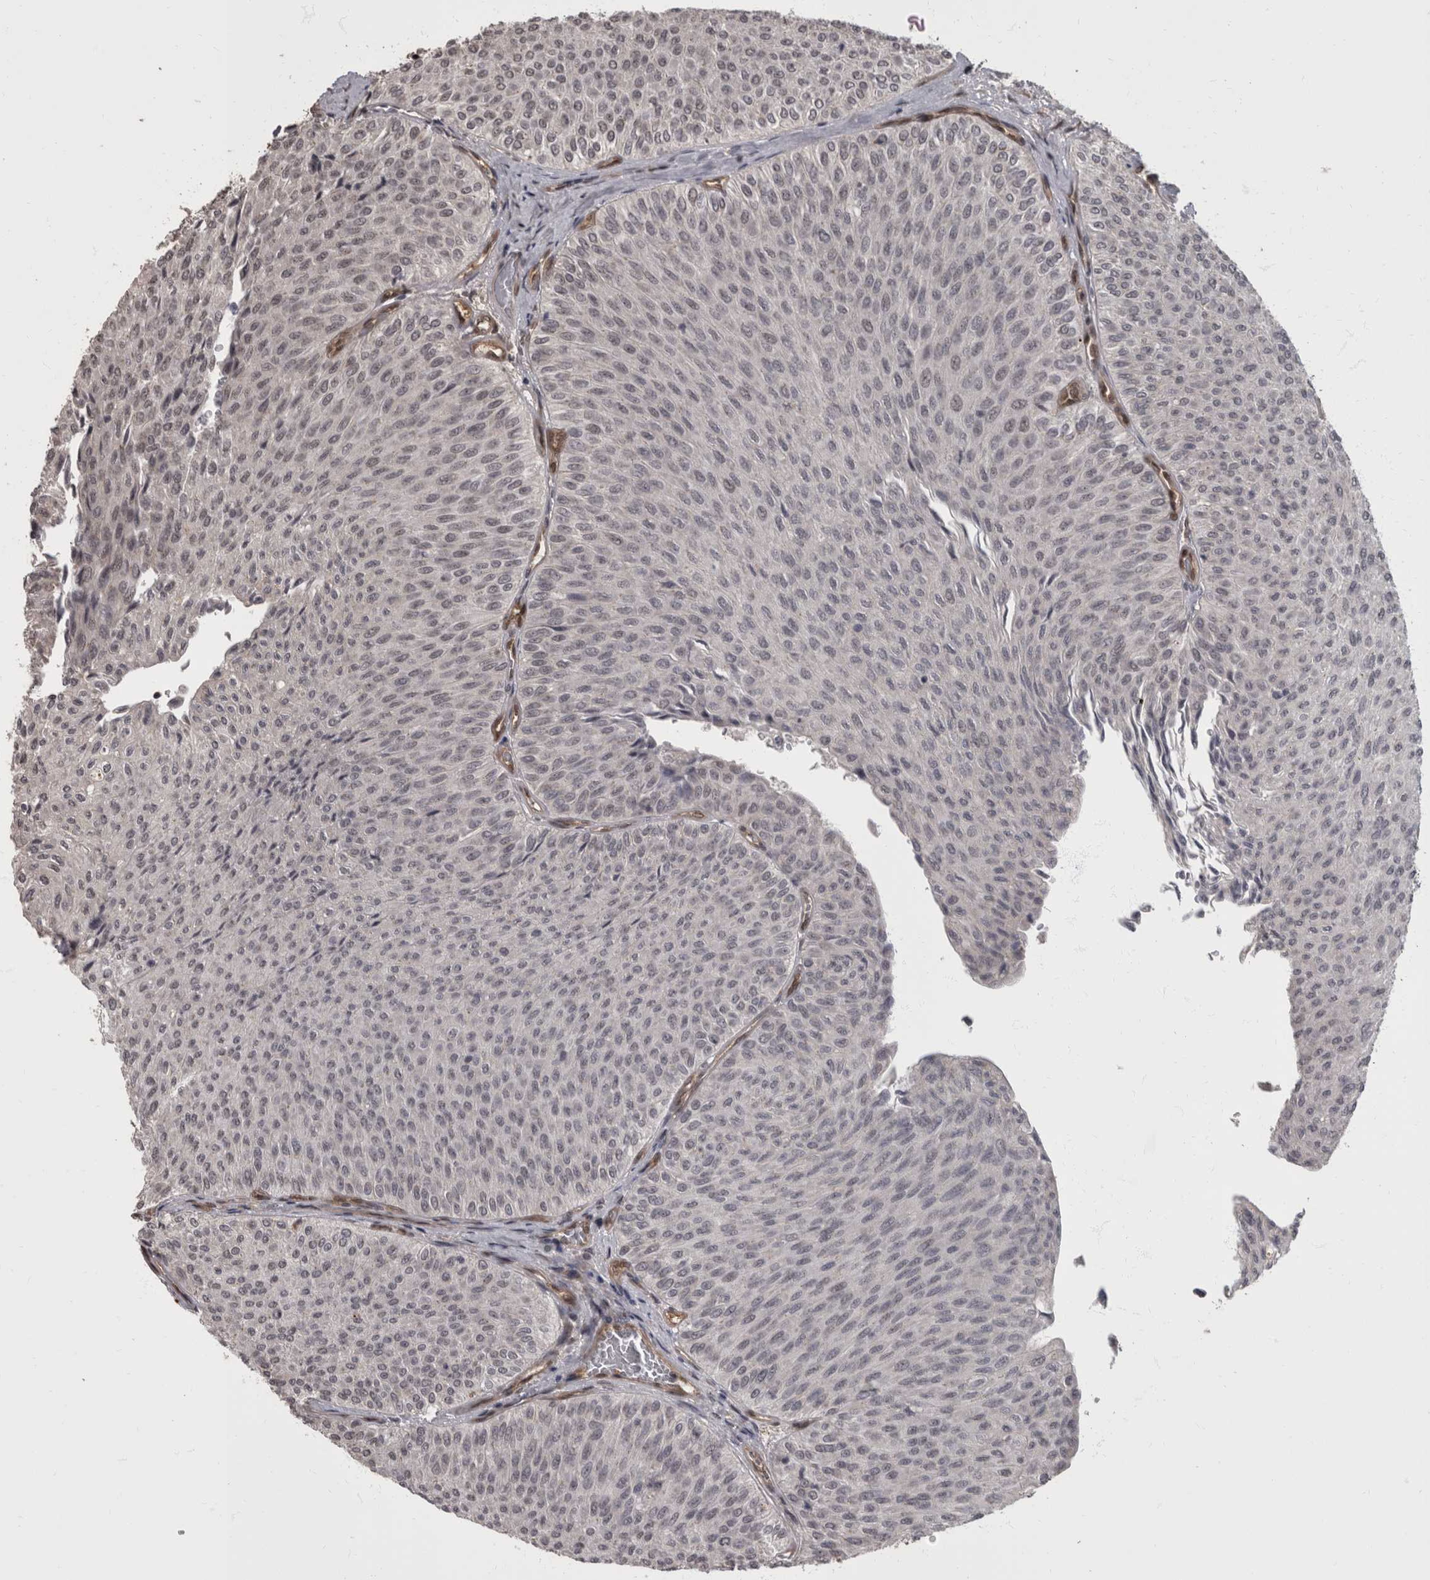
{"staining": {"intensity": "negative", "quantity": "none", "location": "none"}, "tissue": "urothelial cancer", "cell_type": "Tumor cells", "image_type": "cancer", "snomed": [{"axis": "morphology", "description": "Urothelial carcinoma, Low grade"}, {"axis": "topography", "description": "Urinary bladder"}], "caption": "The image reveals no staining of tumor cells in urothelial carcinoma (low-grade).", "gene": "AKT3", "patient": {"sex": "male", "age": 78}}